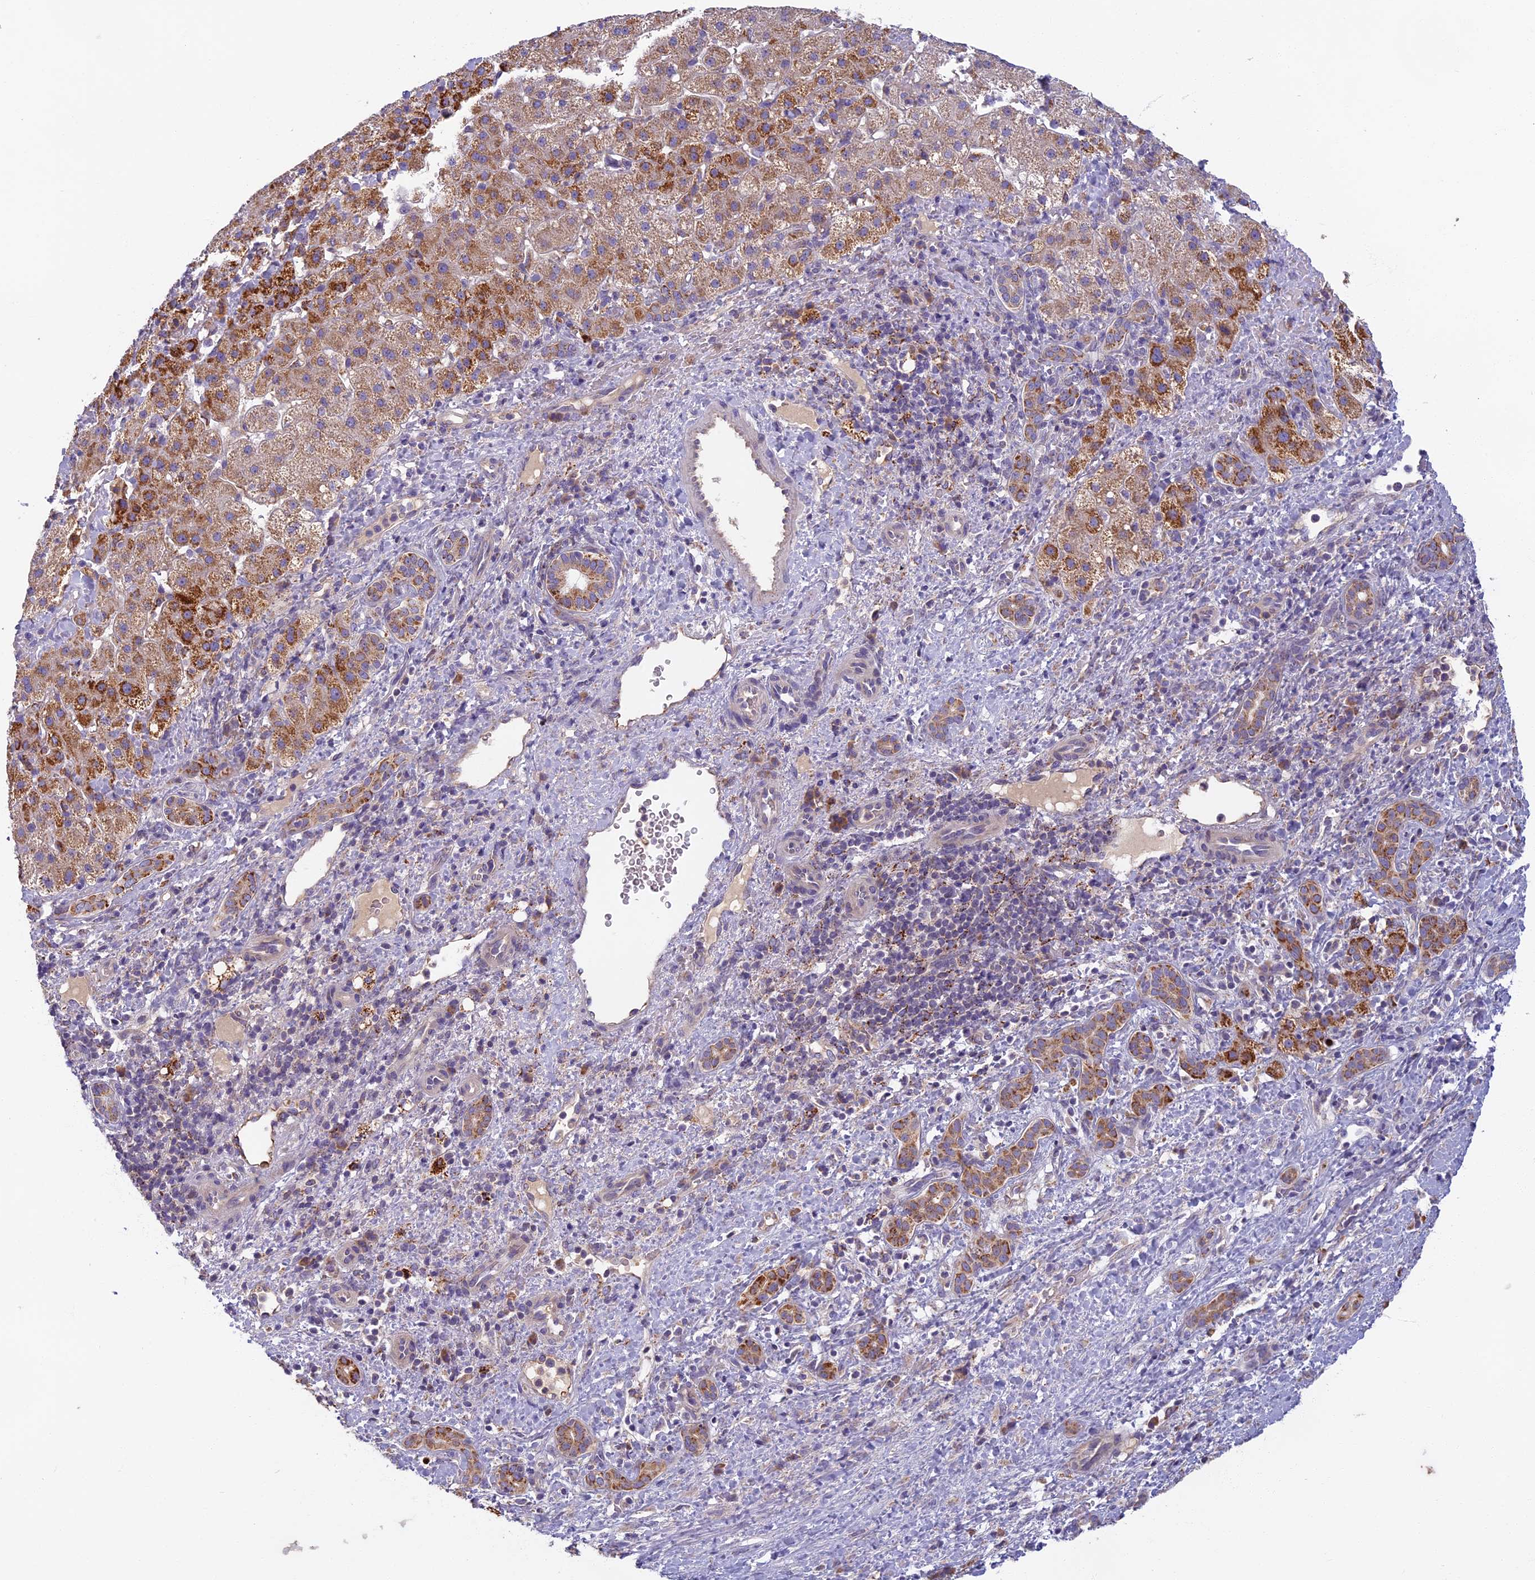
{"staining": {"intensity": "moderate", "quantity": ">75%", "location": "cytoplasmic/membranous"}, "tissue": "liver cancer", "cell_type": "Tumor cells", "image_type": "cancer", "snomed": [{"axis": "morphology", "description": "Normal tissue, NOS"}, {"axis": "morphology", "description": "Carcinoma, Hepatocellular, NOS"}, {"axis": "topography", "description": "Liver"}], "caption": "A photomicrograph of liver cancer (hepatocellular carcinoma) stained for a protein demonstrates moderate cytoplasmic/membranous brown staining in tumor cells. Nuclei are stained in blue.", "gene": "SEMA7A", "patient": {"sex": "male", "age": 57}}